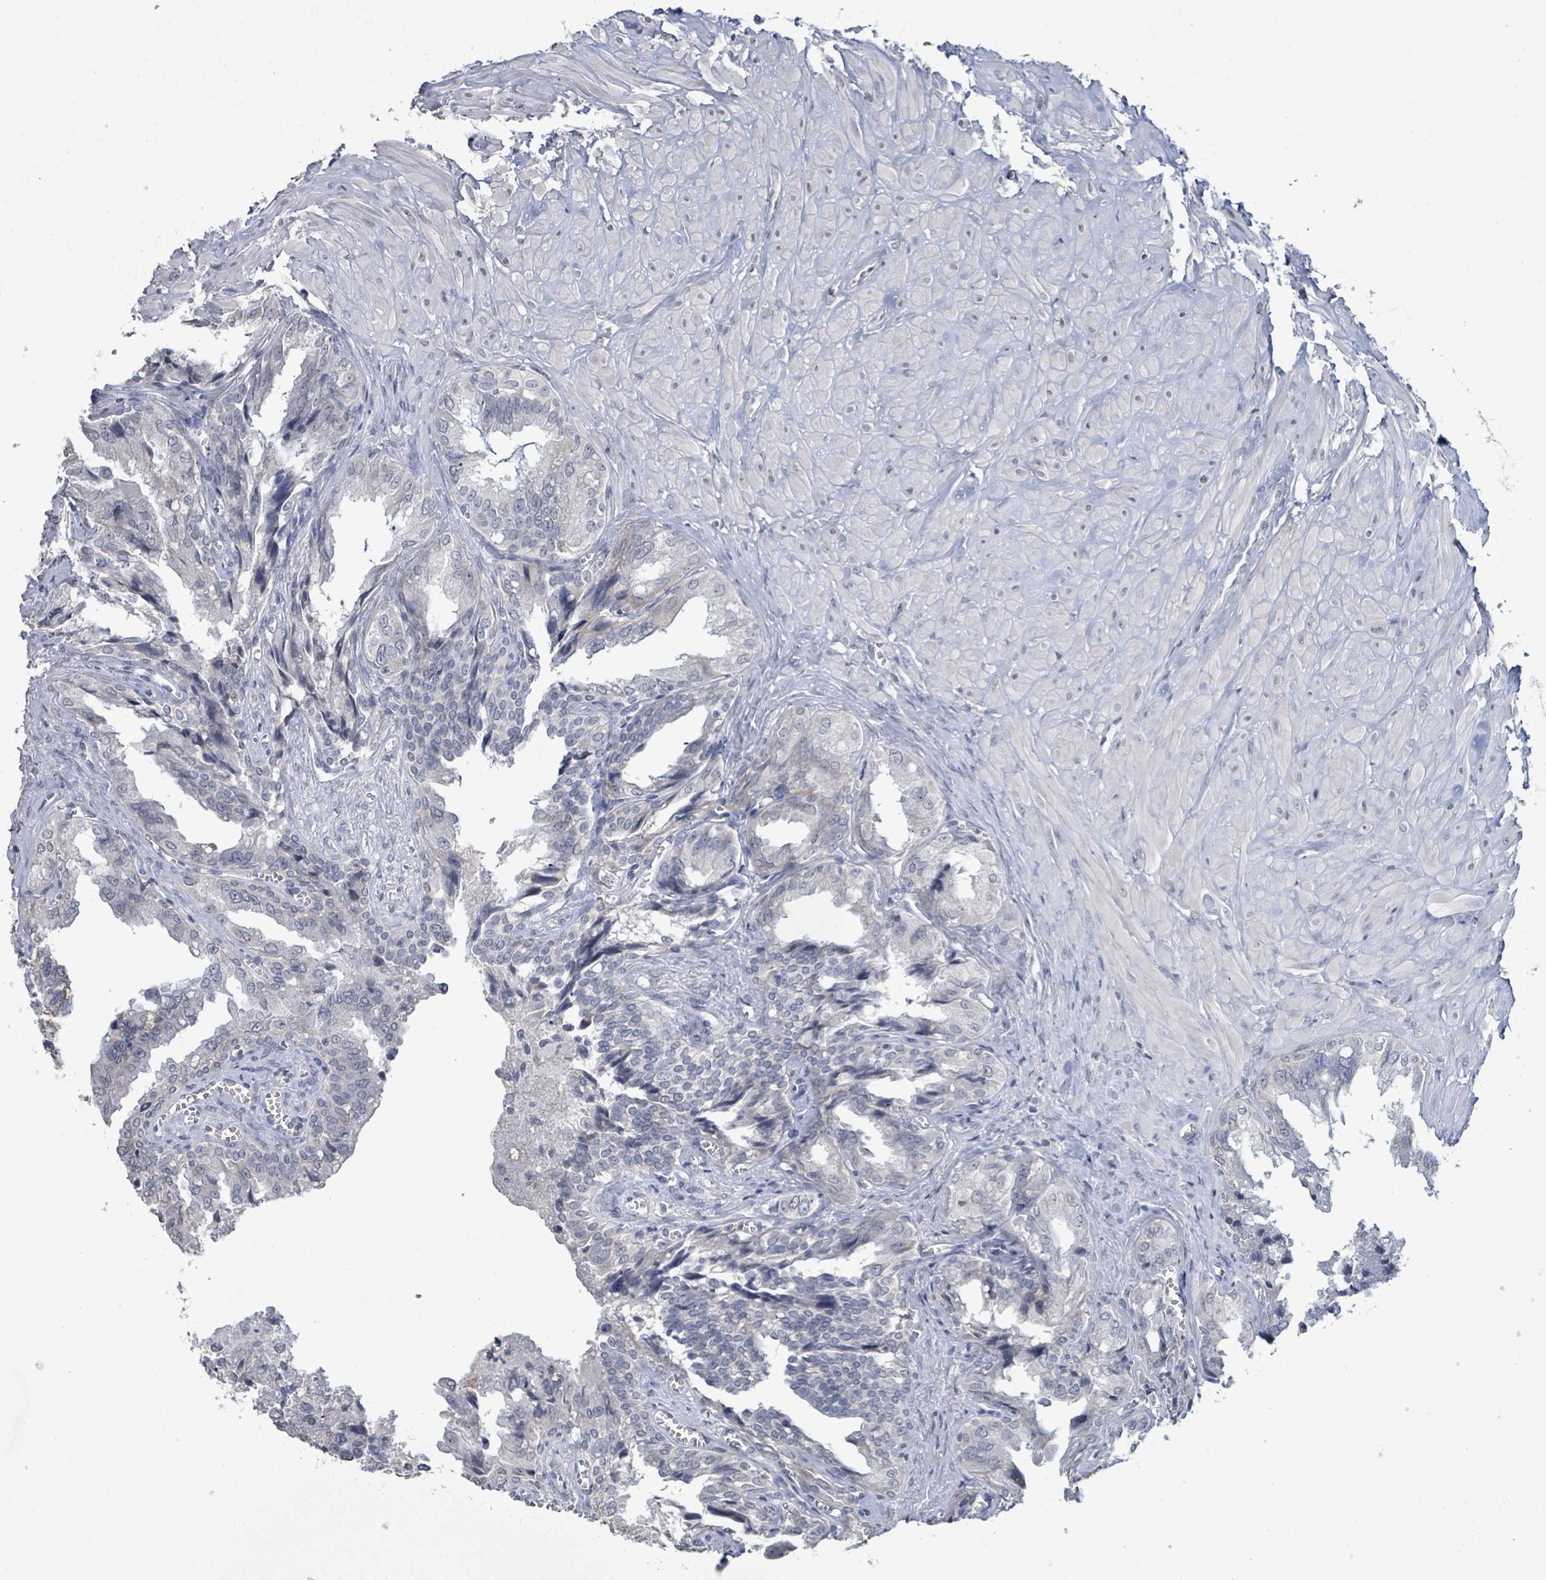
{"staining": {"intensity": "negative", "quantity": "none", "location": "none"}, "tissue": "seminal vesicle", "cell_type": "Glandular cells", "image_type": "normal", "snomed": [{"axis": "morphology", "description": "Normal tissue, NOS"}, {"axis": "topography", "description": "Seminal veicle"}], "caption": "A micrograph of seminal vesicle stained for a protein displays no brown staining in glandular cells.", "gene": "CA9", "patient": {"sex": "male", "age": 67}}